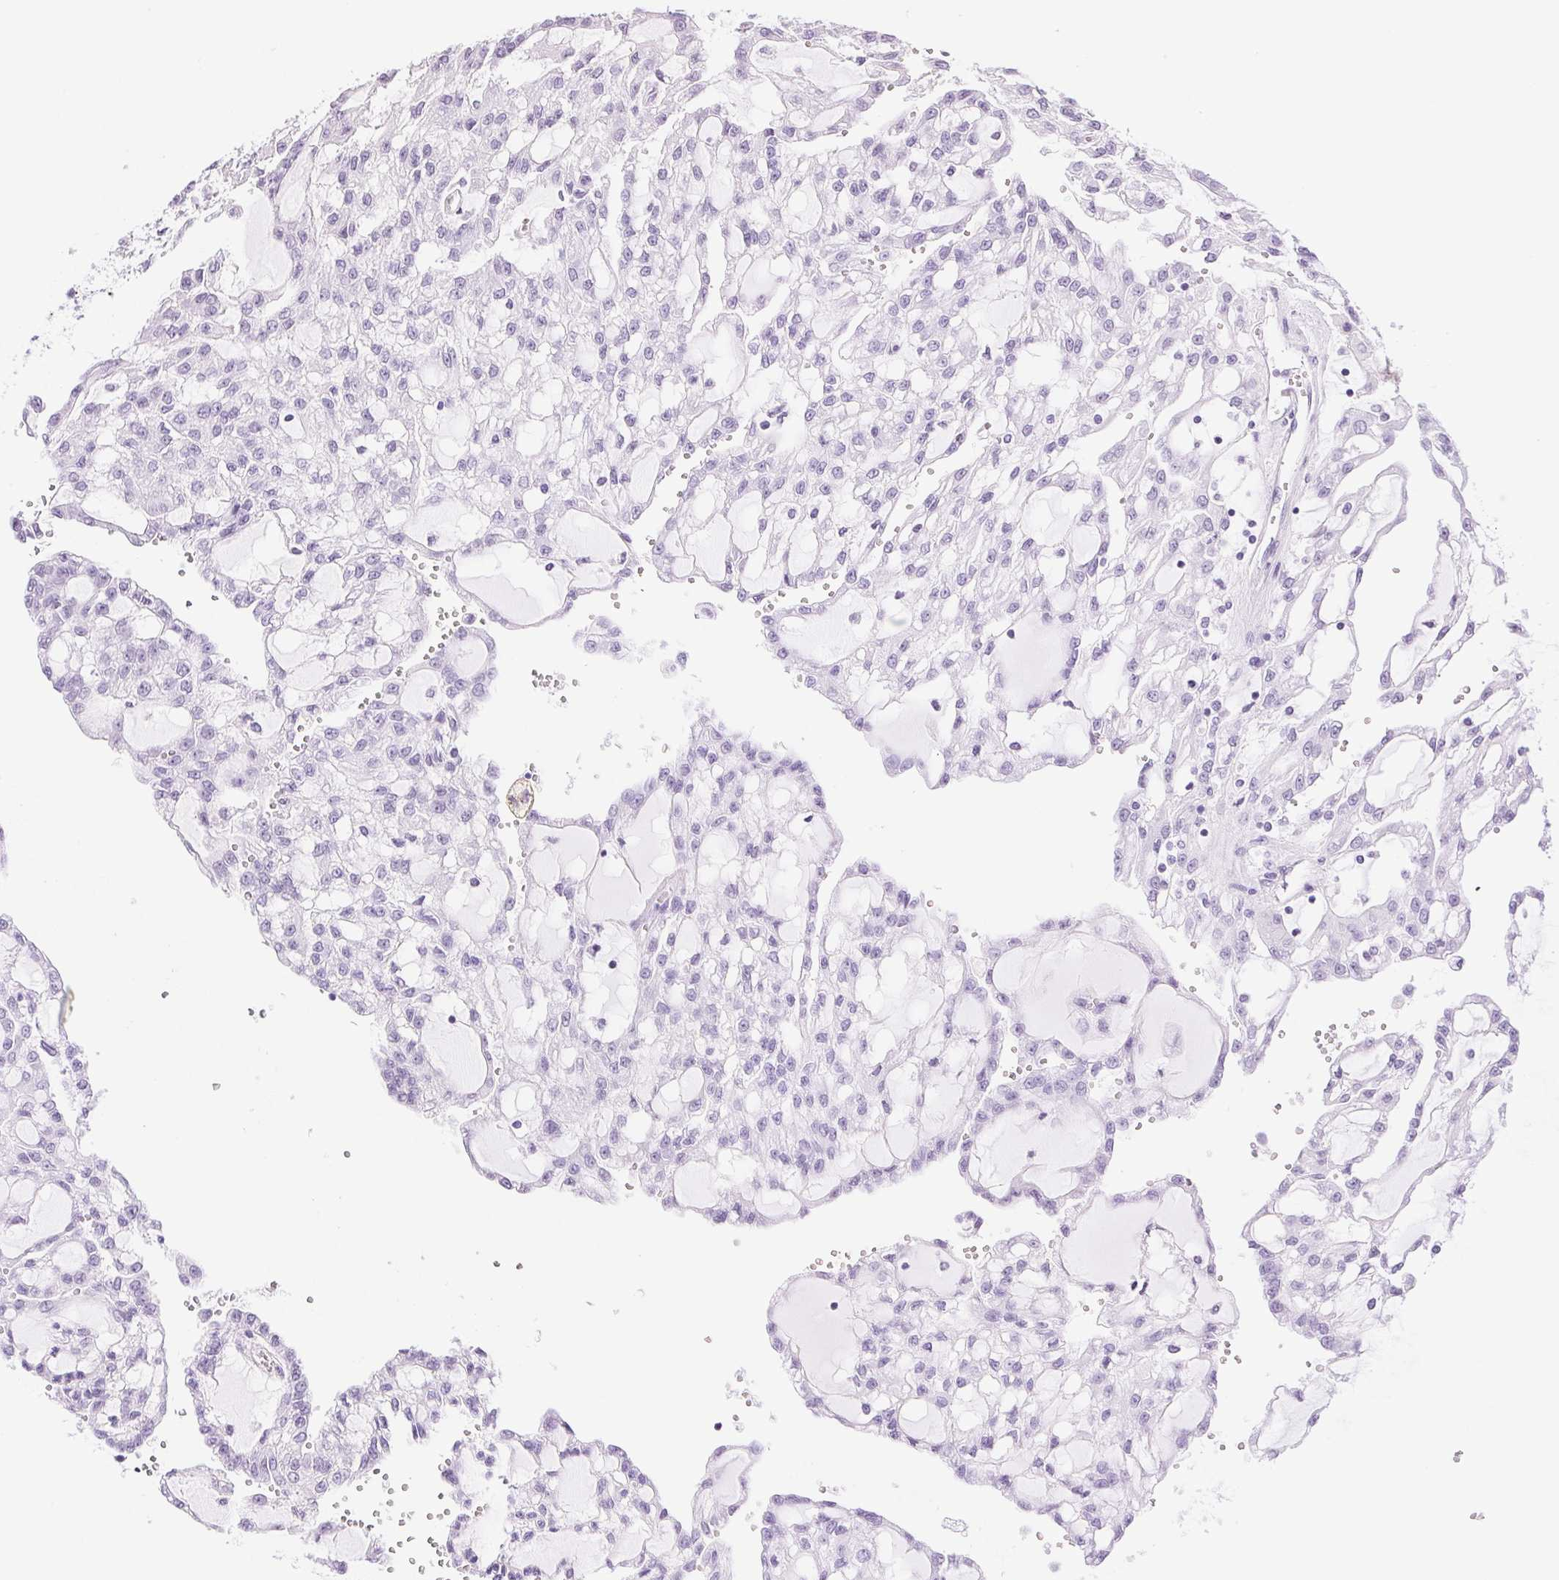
{"staining": {"intensity": "negative", "quantity": "none", "location": "none"}, "tissue": "renal cancer", "cell_type": "Tumor cells", "image_type": "cancer", "snomed": [{"axis": "morphology", "description": "Adenocarcinoma, NOS"}, {"axis": "topography", "description": "Kidney"}], "caption": "Tumor cells show no significant protein positivity in adenocarcinoma (renal). Brightfield microscopy of IHC stained with DAB (3,3'-diaminobenzidine) (brown) and hematoxylin (blue), captured at high magnification.", "gene": "RPRD1B", "patient": {"sex": "male", "age": 63}}